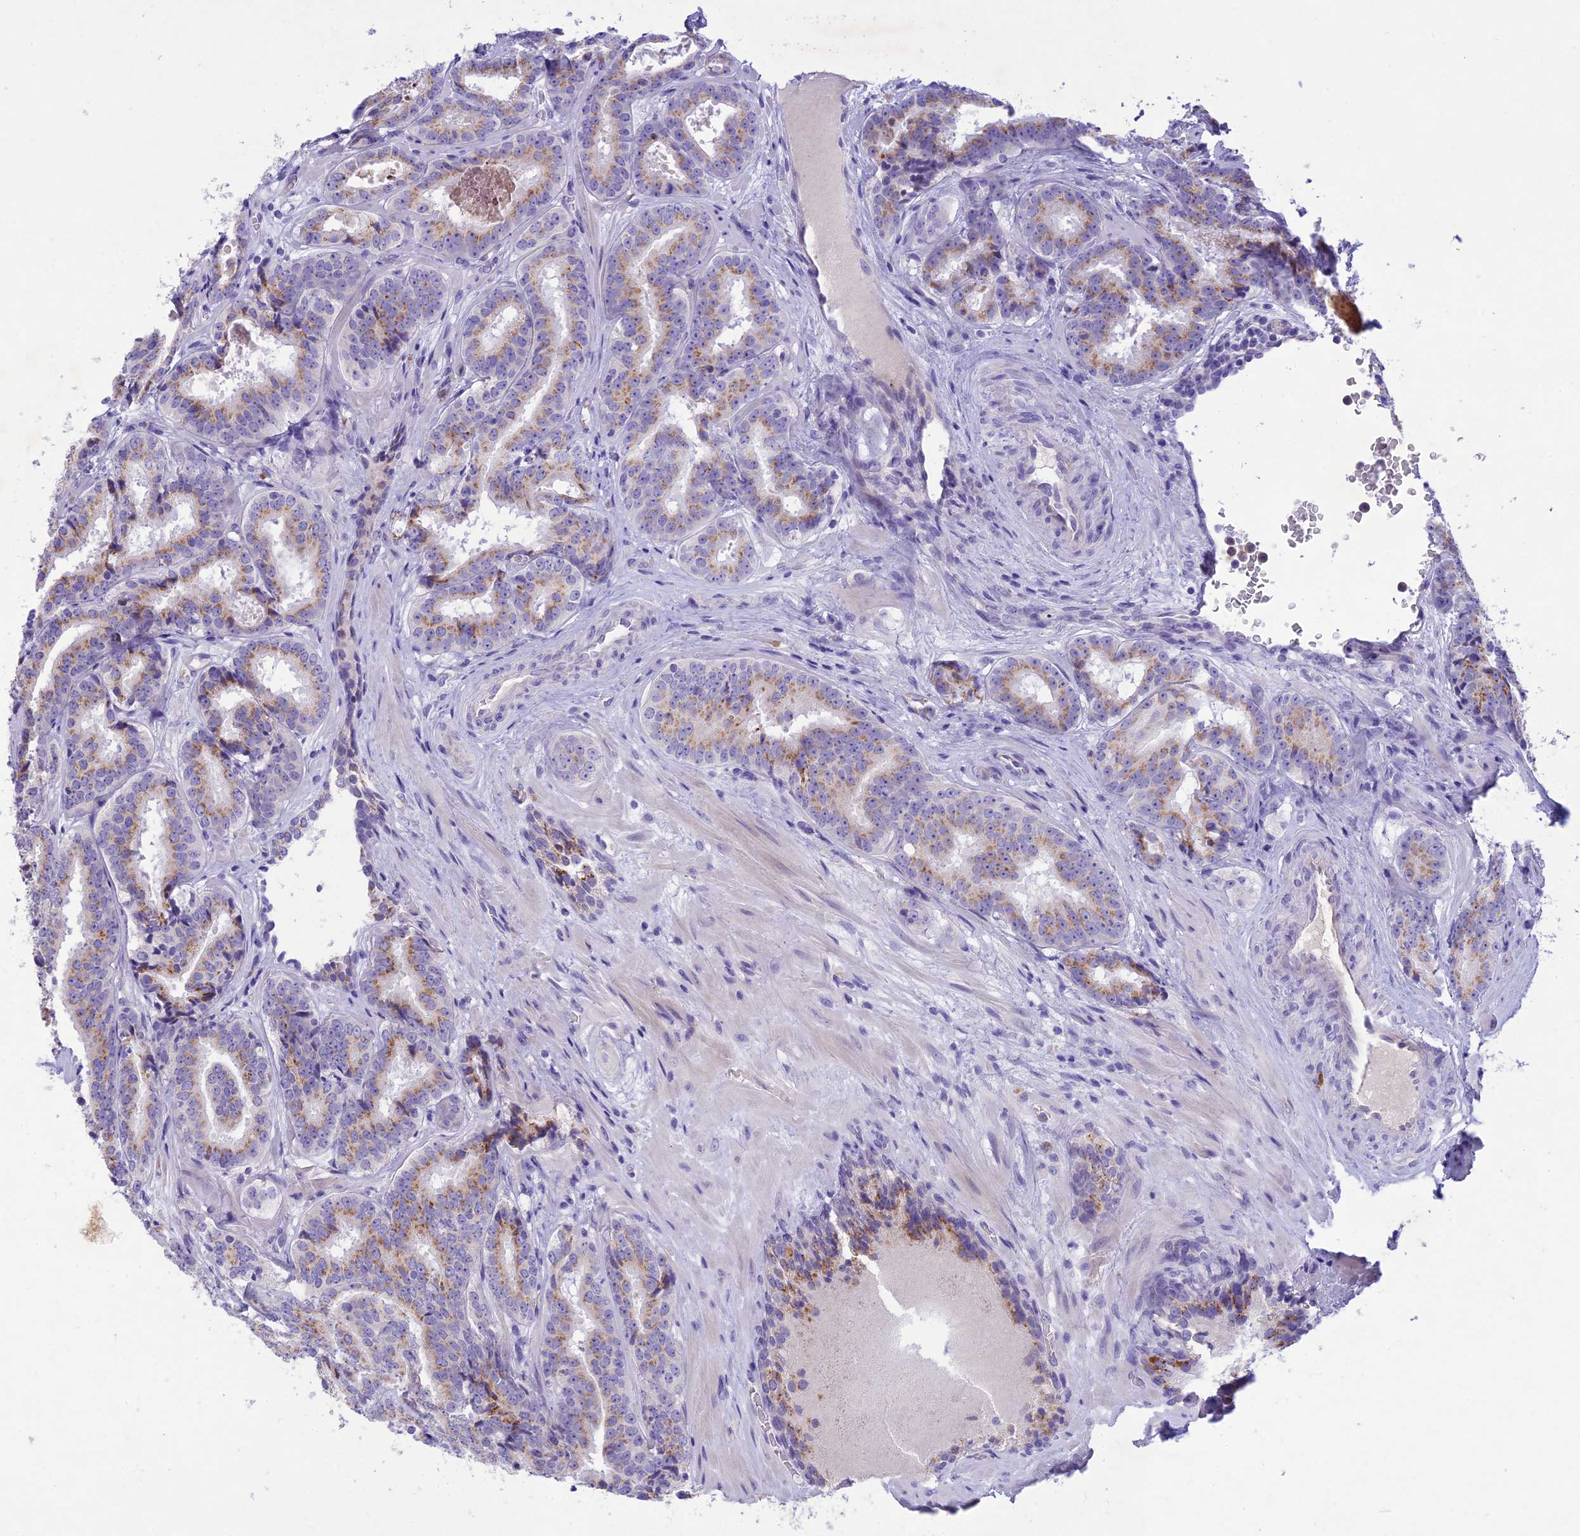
{"staining": {"intensity": "moderate", "quantity": ">75%", "location": "cytoplasmic/membranous"}, "tissue": "prostate cancer", "cell_type": "Tumor cells", "image_type": "cancer", "snomed": [{"axis": "morphology", "description": "Adenocarcinoma, High grade"}, {"axis": "topography", "description": "Prostate"}], "caption": "An immunohistochemistry image of neoplastic tissue is shown. Protein staining in brown shows moderate cytoplasmic/membranous positivity in prostate high-grade adenocarcinoma within tumor cells.", "gene": "SLC13A5", "patient": {"sex": "male", "age": 57}}